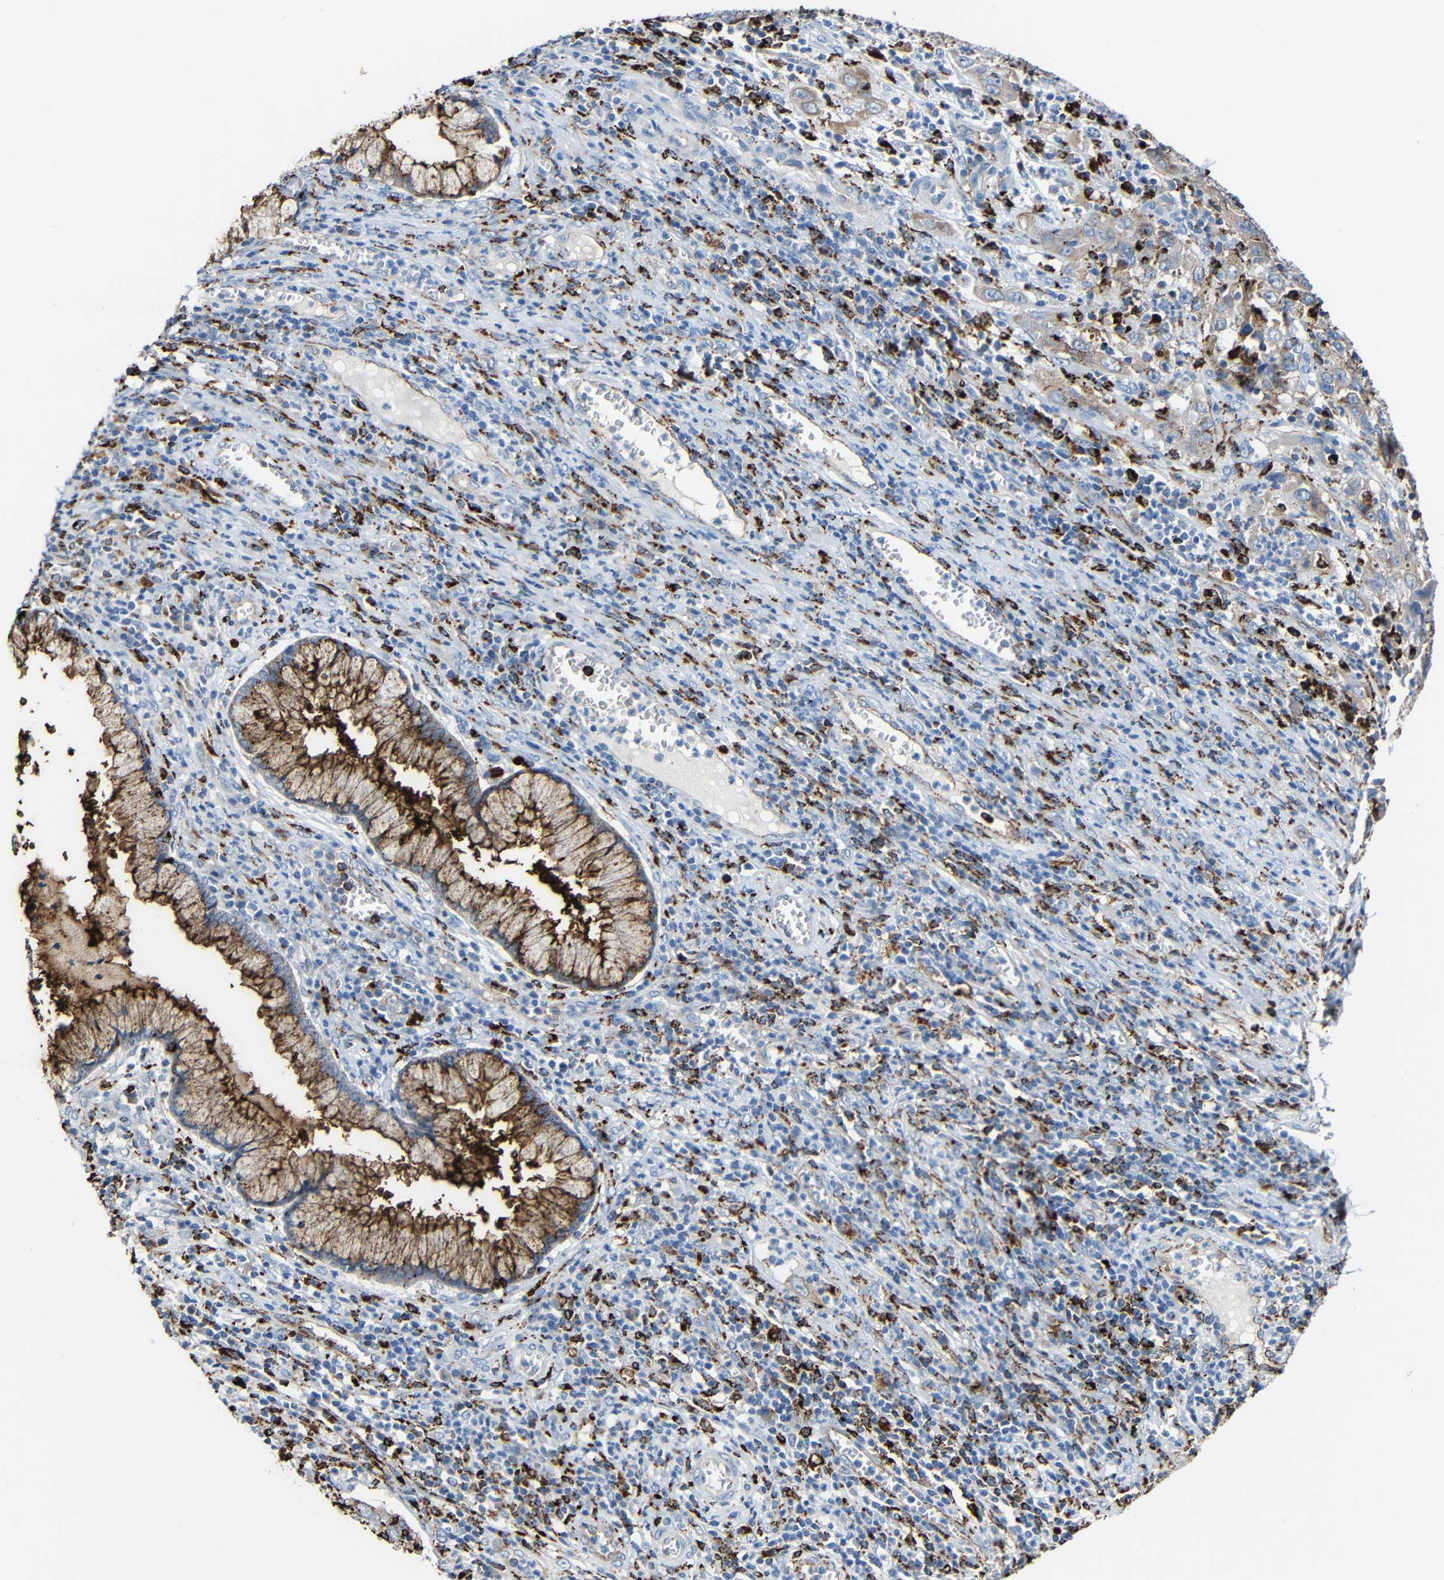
{"staining": {"intensity": "weak", "quantity": ">75%", "location": "cytoplasmic/membranous"}, "tissue": "cervical cancer", "cell_type": "Tumor cells", "image_type": "cancer", "snomed": [{"axis": "morphology", "description": "Squamous cell carcinoma, NOS"}, {"axis": "topography", "description": "Cervix"}], "caption": "Brown immunohistochemical staining in human cervical squamous cell carcinoma demonstrates weak cytoplasmic/membranous expression in approximately >75% of tumor cells.", "gene": "HLA-DMA", "patient": {"sex": "female", "age": 32}}